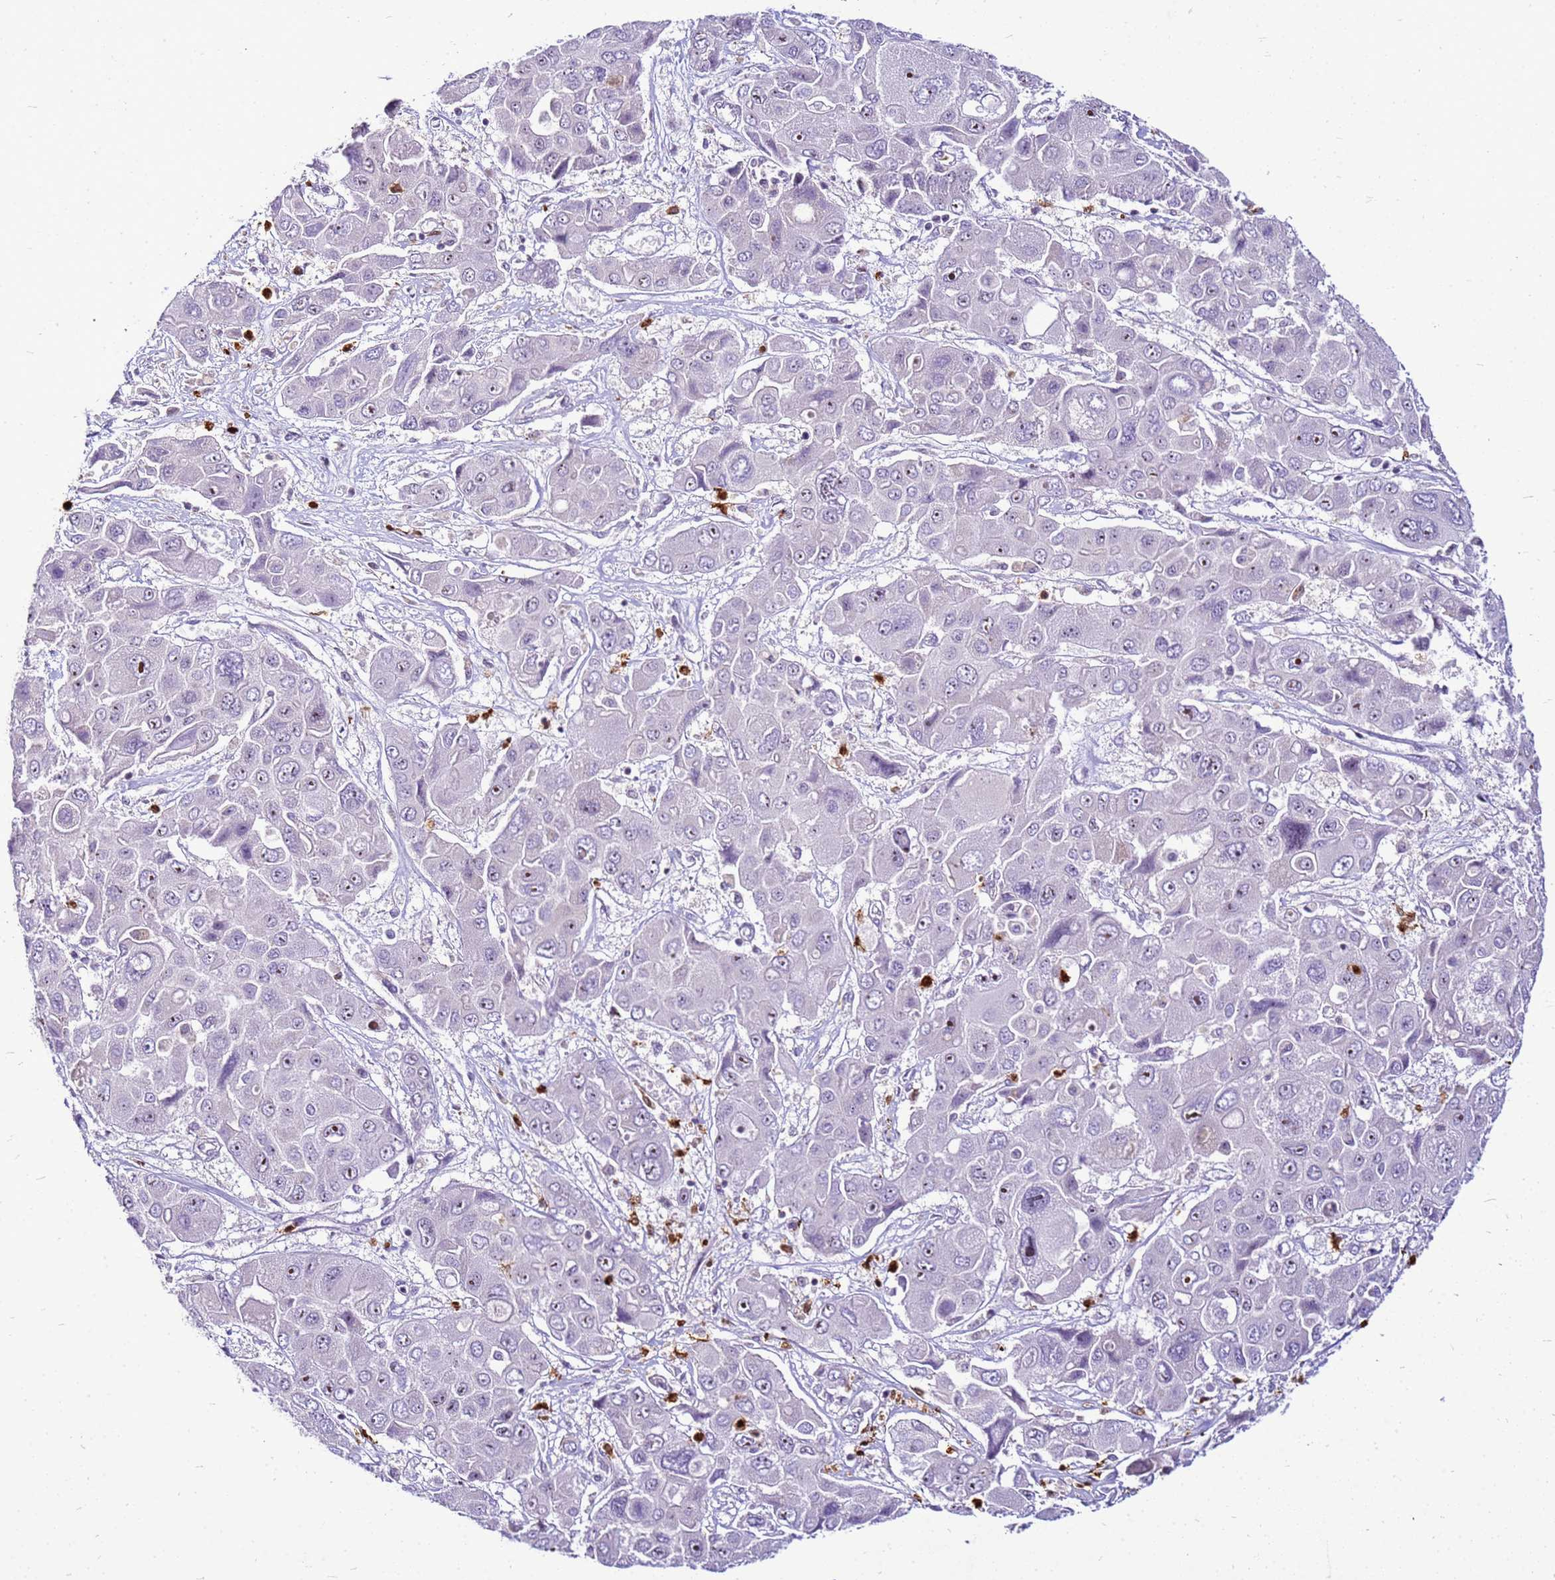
{"staining": {"intensity": "moderate", "quantity": "<25%", "location": "nuclear"}, "tissue": "liver cancer", "cell_type": "Tumor cells", "image_type": "cancer", "snomed": [{"axis": "morphology", "description": "Cholangiocarcinoma"}, {"axis": "topography", "description": "Liver"}], "caption": "This histopathology image exhibits immunohistochemistry staining of liver cancer (cholangiocarcinoma), with low moderate nuclear positivity in approximately <25% of tumor cells.", "gene": "VPS4B", "patient": {"sex": "male", "age": 67}}